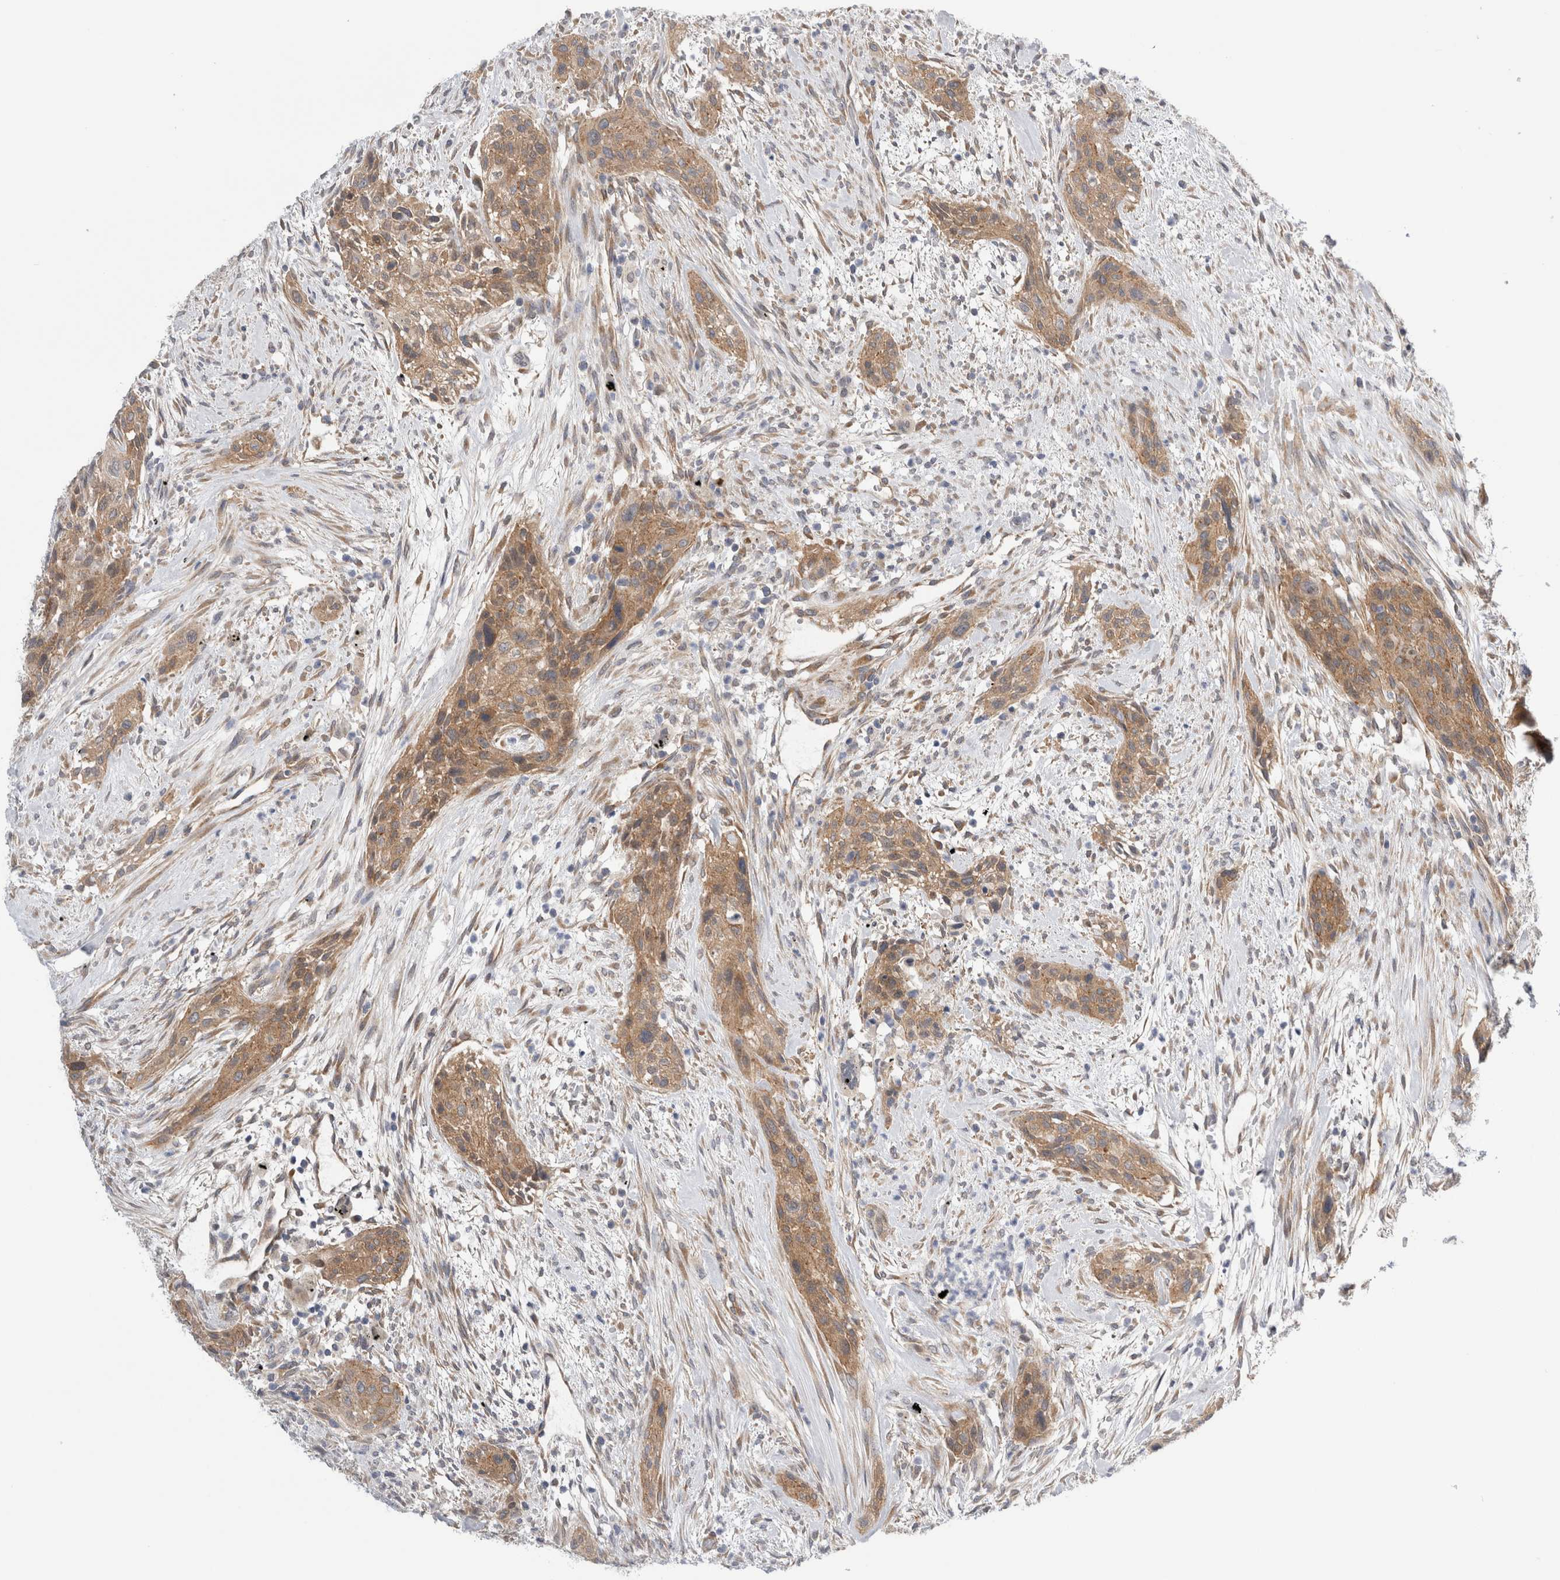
{"staining": {"intensity": "moderate", "quantity": ">75%", "location": "cytoplasmic/membranous"}, "tissue": "urothelial cancer", "cell_type": "Tumor cells", "image_type": "cancer", "snomed": [{"axis": "morphology", "description": "Urothelial carcinoma, High grade"}, {"axis": "topography", "description": "Urinary bladder"}], "caption": "Moderate cytoplasmic/membranous protein staining is identified in about >75% of tumor cells in high-grade urothelial carcinoma.", "gene": "TAFA5", "patient": {"sex": "male", "age": 35}}